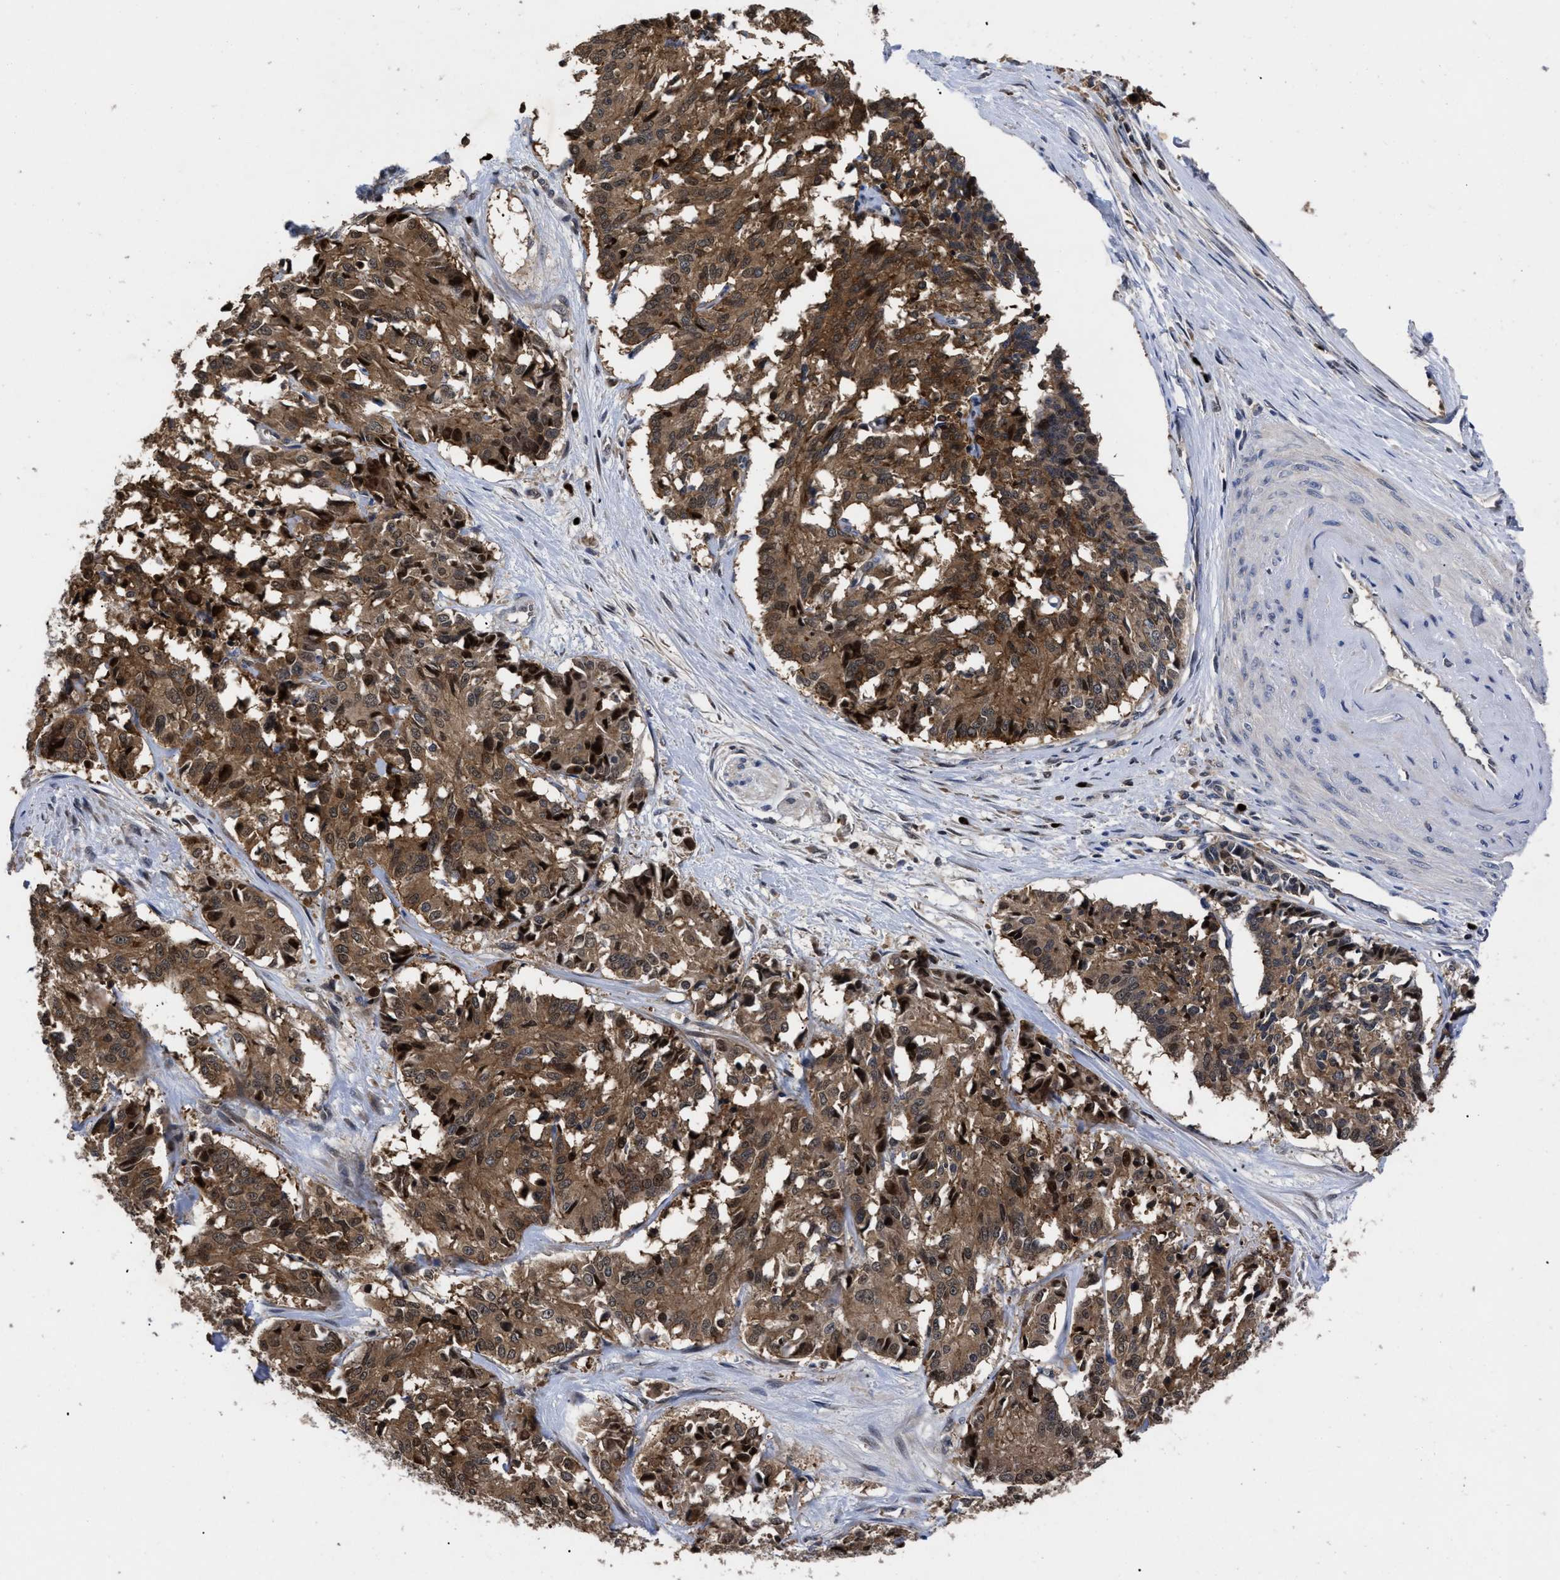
{"staining": {"intensity": "moderate", "quantity": ">75%", "location": "cytoplasmic/membranous,nuclear"}, "tissue": "cervical cancer", "cell_type": "Tumor cells", "image_type": "cancer", "snomed": [{"axis": "morphology", "description": "Squamous cell carcinoma, NOS"}, {"axis": "topography", "description": "Cervix"}], "caption": "An IHC image of tumor tissue is shown. Protein staining in brown highlights moderate cytoplasmic/membranous and nuclear positivity in cervical cancer within tumor cells.", "gene": "FAM200A", "patient": {"sex": "female", "age": 35}}